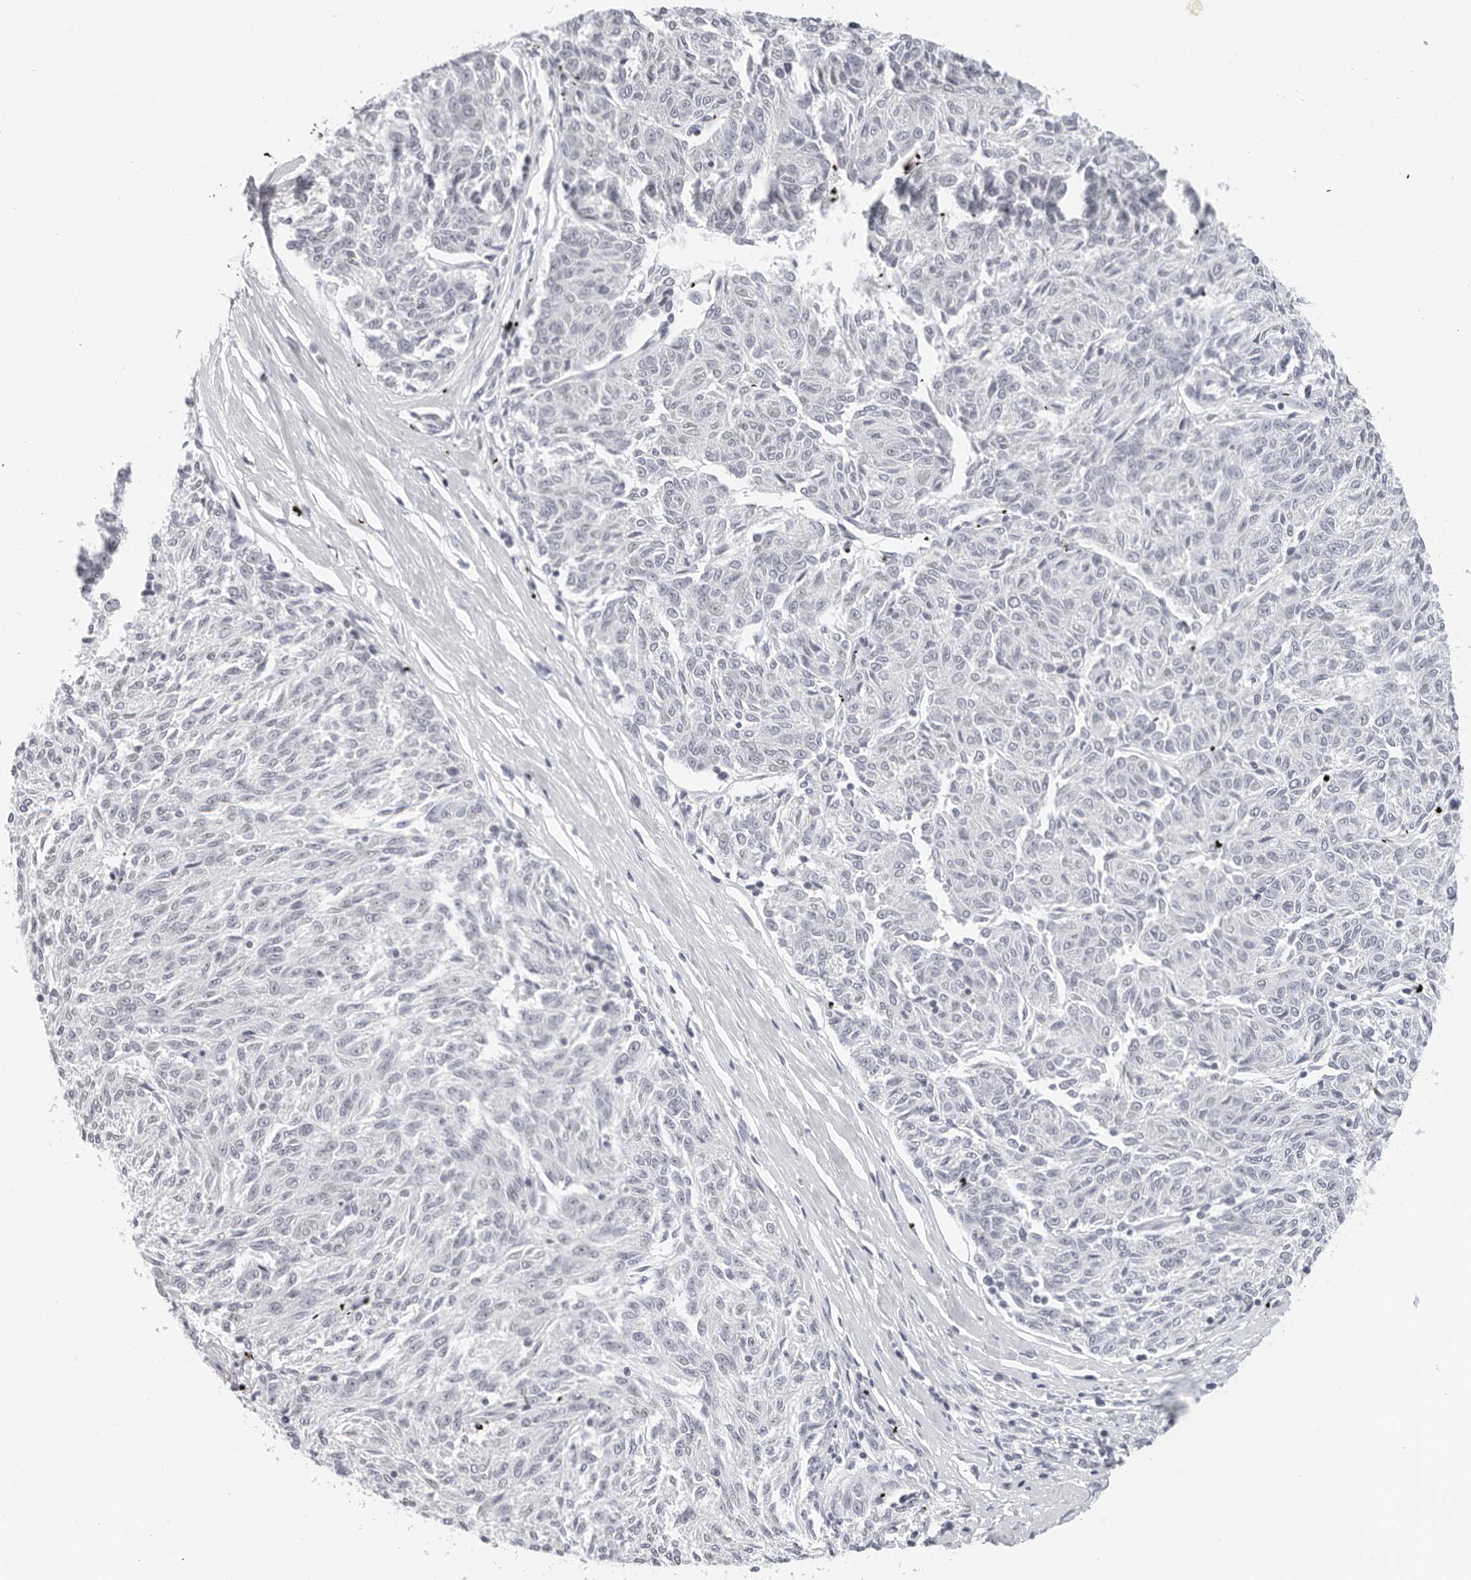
{"staining": {"intensity": "negative", "quantity": "none", "location": "none"}, "tissue": "melanoma", "cell_type": "Tumor cells", "image_type": "cancer", "snomed": [{"axis": "morphology", "description": "Malignant melanoma, NOS"}, {"axis": "topography", "description": "Skin"}], "caption": "Tumor cells show no significant protein positivity in melanoma.", "gene": "FLG2", "patient": {"sex": "female", "age": 72}}